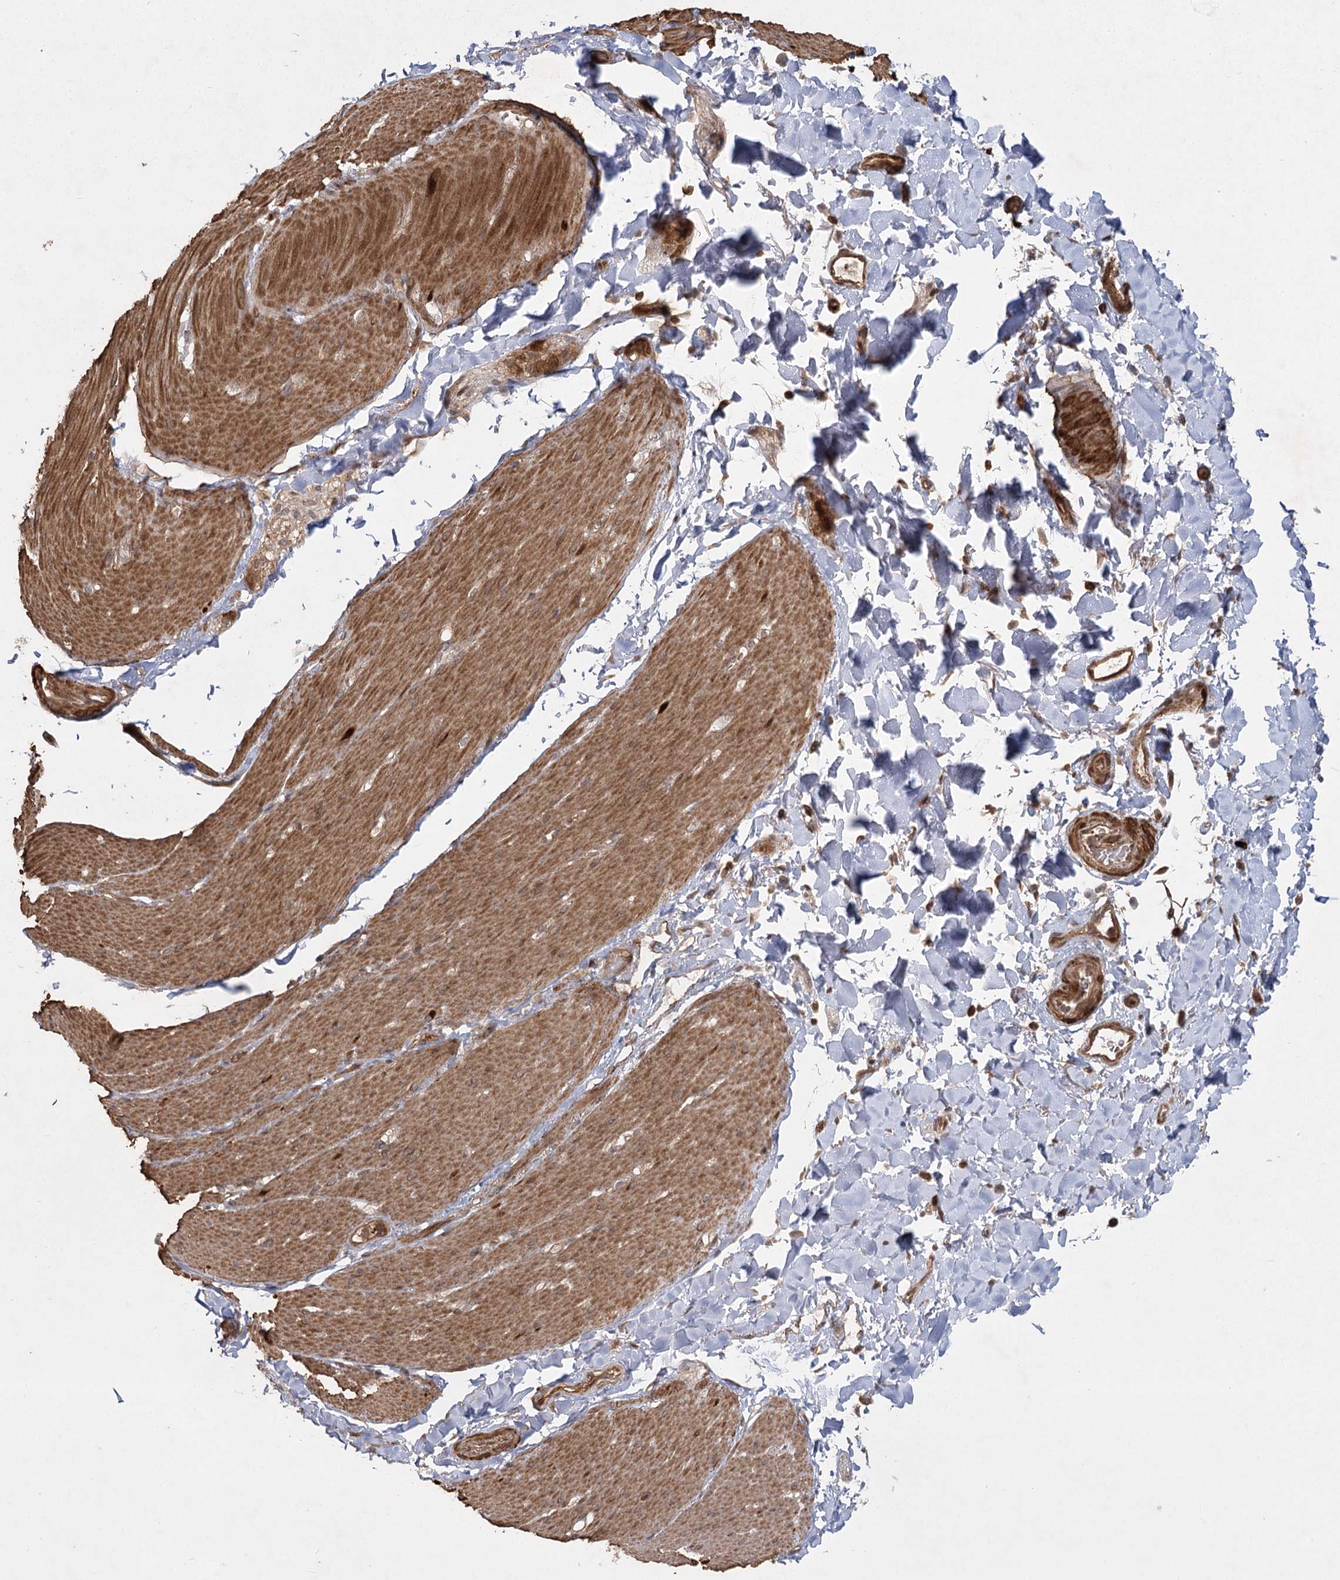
{"staining": {"intensity": "moderate", "quantity": ">75%", "location": "cytoplasmic/membranous"}, "tissue": "smooth muscle", "cell_type": "Smooth muscle cells", "image_type": "normal", "snomed": [{"axis": "morphology", "description": "Normal tissue, NOS"}, {"axis": "topography", "description": "Smooth muscle"}, {"axis": "topography", "description": "Small intestine"}], "caption": "This is a histology image of IHC staining of normal smooth muscle, which shows moderate expression in the cytoplasmic/membranous of smooth muscle cells.", "gene": "MDFIC", "patient": {"sex": "female", "age": 84}}